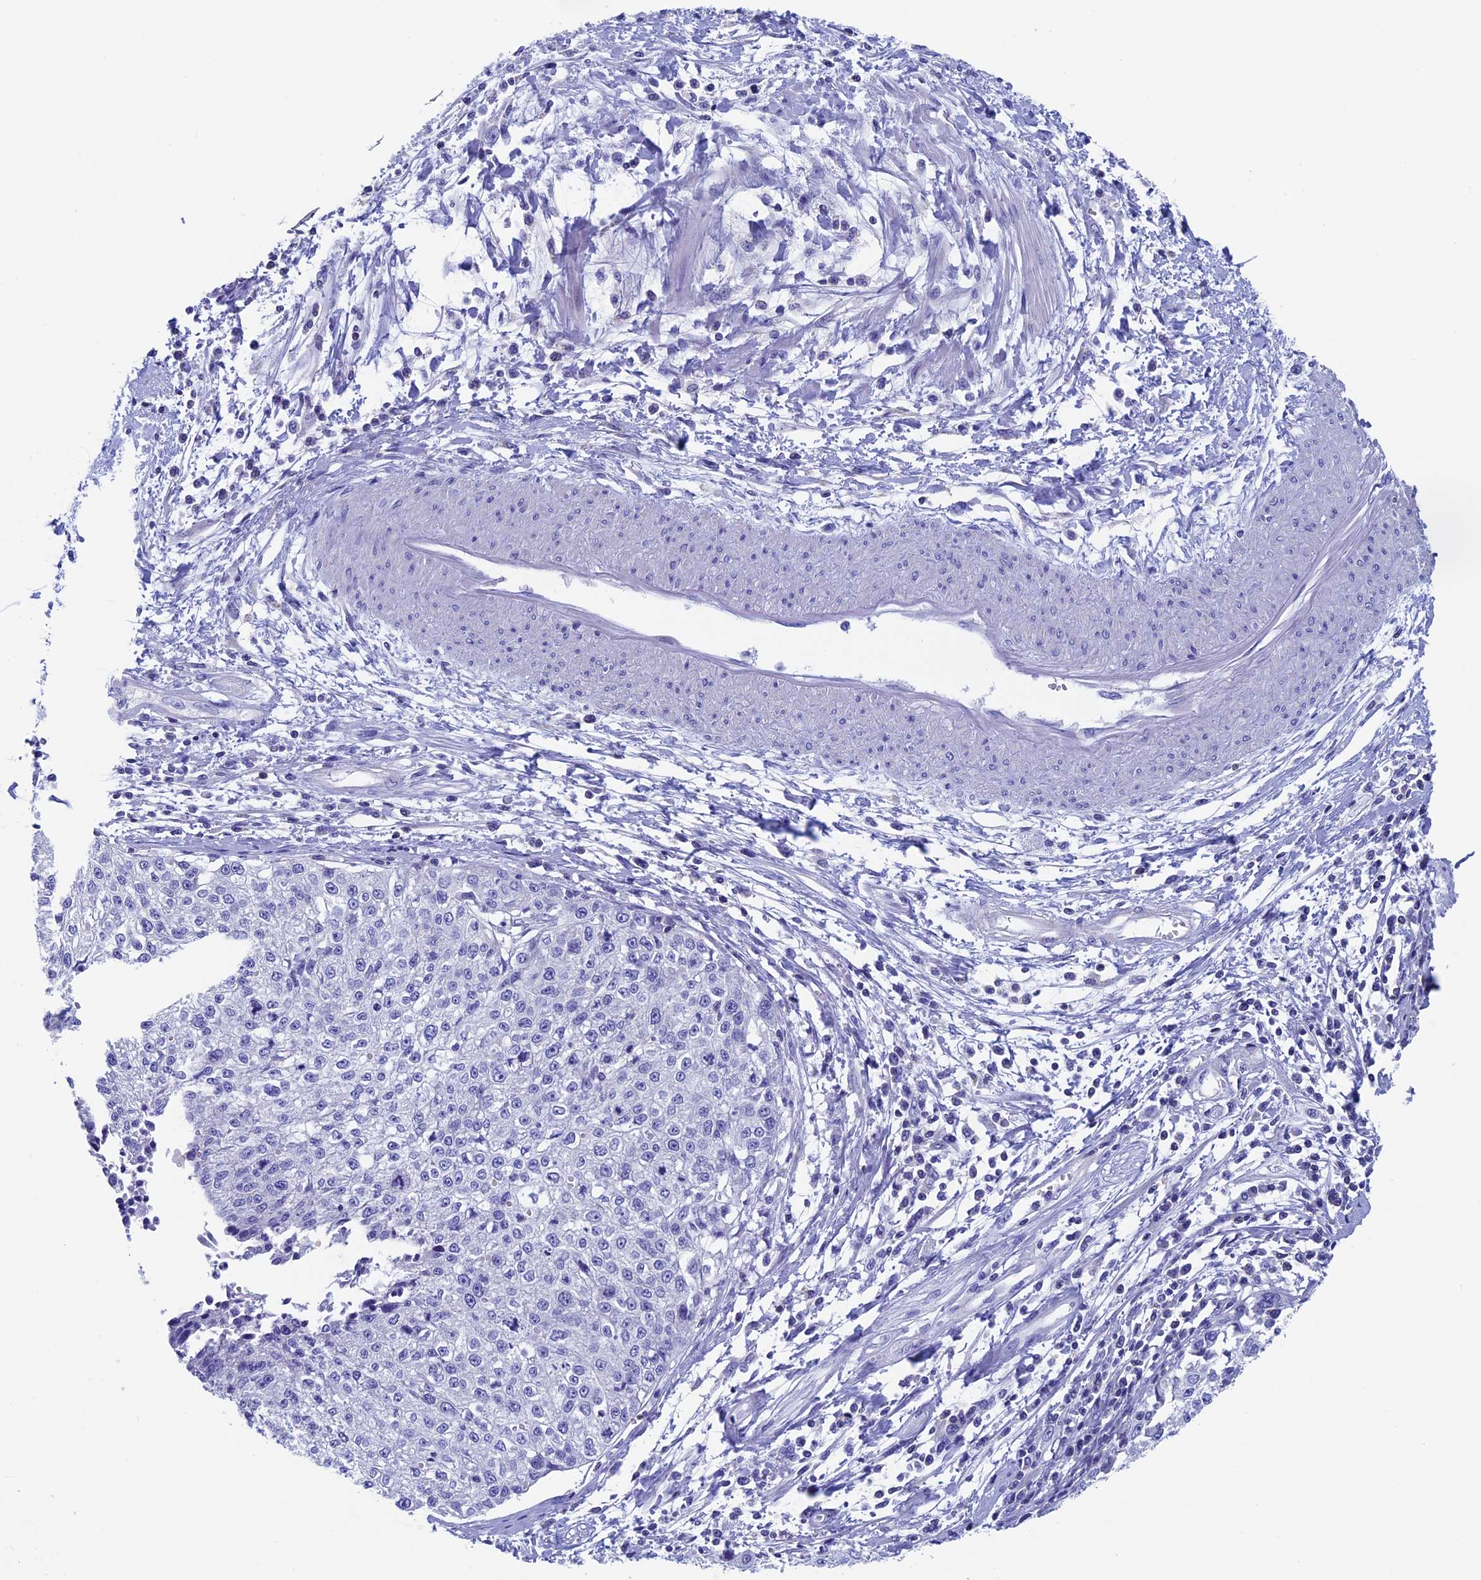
{"staining": {"intensity": "negative", "quantity": "none", "location": "none"}, "tissue": "cervical cancer", "cell_type": "Tumor cells", "image_type": "cancer", "snomed": [{"axis": "morphology", "description": "Squamous cell carcinoma, NOS"}, {"axis": "topography", "description": "Cervix"}], "caption": "Human cervical cancer stained for a protein using IHC demonstrates no positivity in tumor cells.", "gene": "SEPTIN1", "patient": {"sex": "female", "age": 57}}